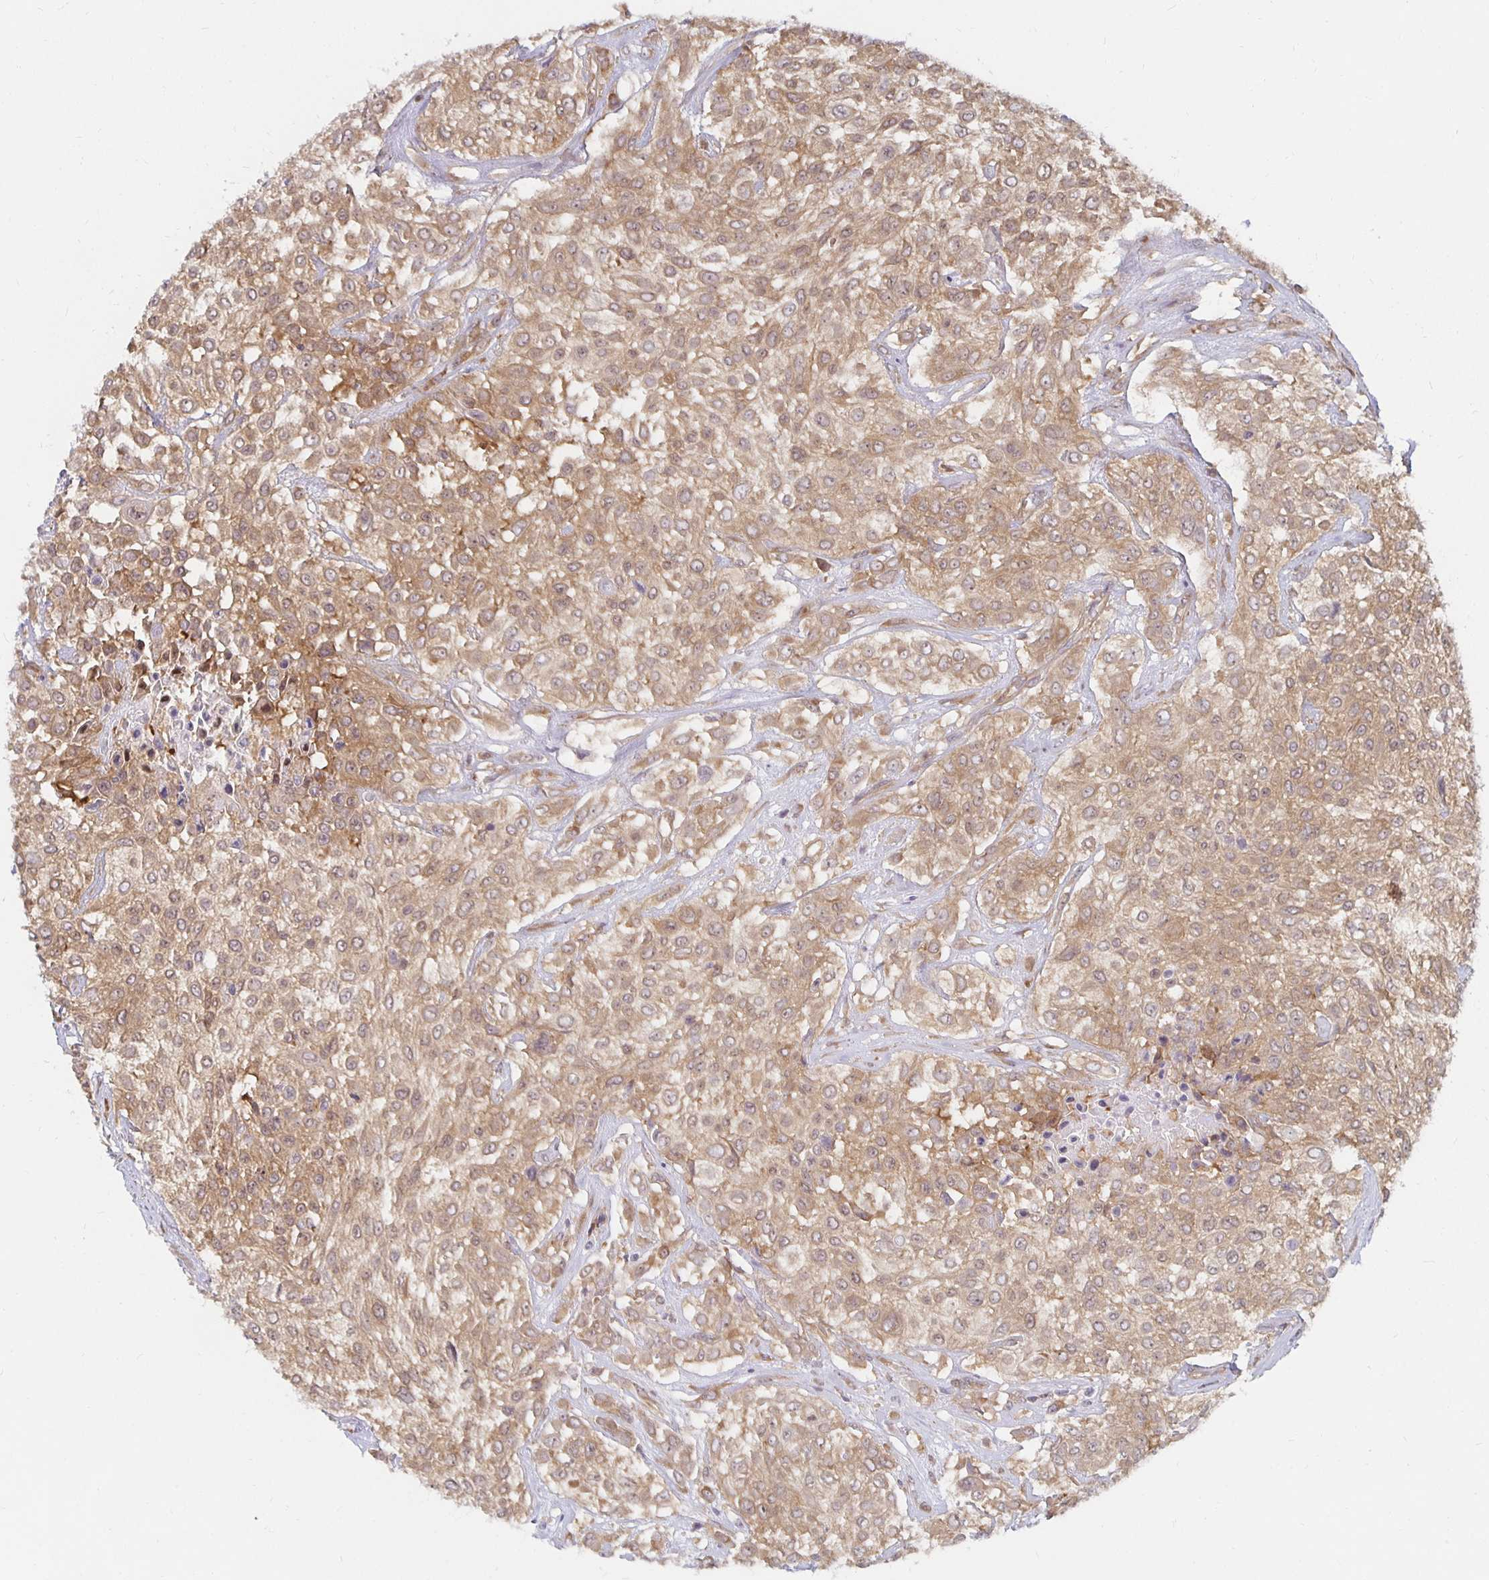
{"staining": {"intensity": "moderate", "quantity": ">75%", "location": "cytoplasmic/membranous"}, "tissue": "urothelial cancer", "cell_type": "Tumor cells", "image_type": "cancer", "snomed": [{"axis": "morphology", "description": "Urothelial carcinoma, High grade"}, {"axis": "topography", "description": "Urinary bladder"}], "caption": "IHC image of neoplastic tissue: urothelial carcinoma (high-grade) stained using immunohistochemistry exhibits medium levels of moderate protein expression localized specifically in the cytoplasmic/membranous of tumor cells, appearing as a cytoplasmic/membranous brown color.", "gene": "PDAP1", "patient": {"sex": "male", "age": 57}}